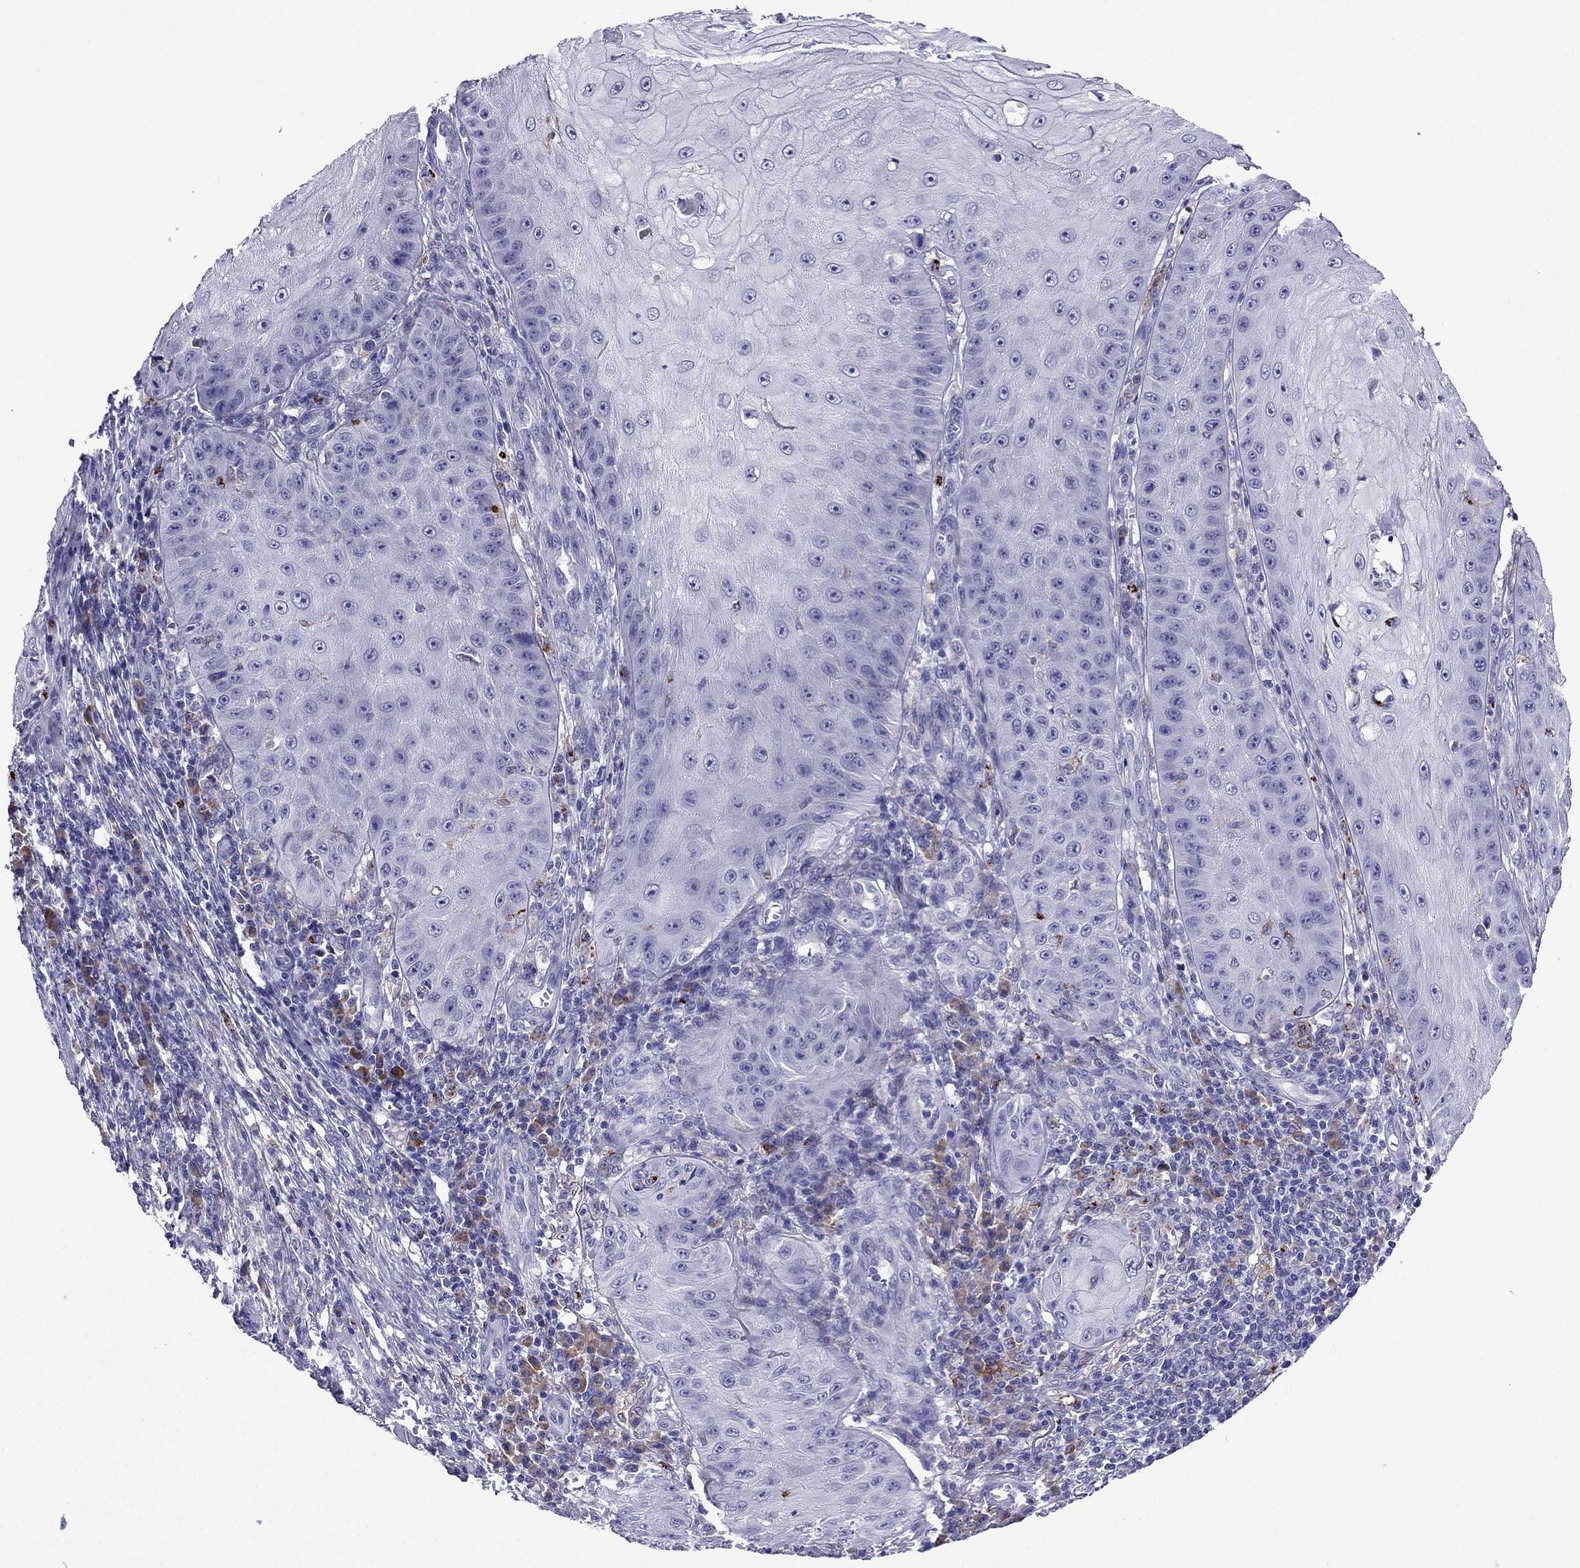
{"staining": {"intensity": "negative", "quantity": "none", "location": "none"}, "tissue": "skin cancer", "cell_type": "Tumor cells", "image_type": "cancer", "snomed": [{"axis": "morphology", "description": "Squamous cell carcinoma, NOS"}, {"axis": "topography", "description": "Skin"}], "caption": "The image reveals no staining of tumor cells in skin squamous cell carcinoma.", "gene": "TSSK4", "patient": {"sex": "male", "age": 70}}